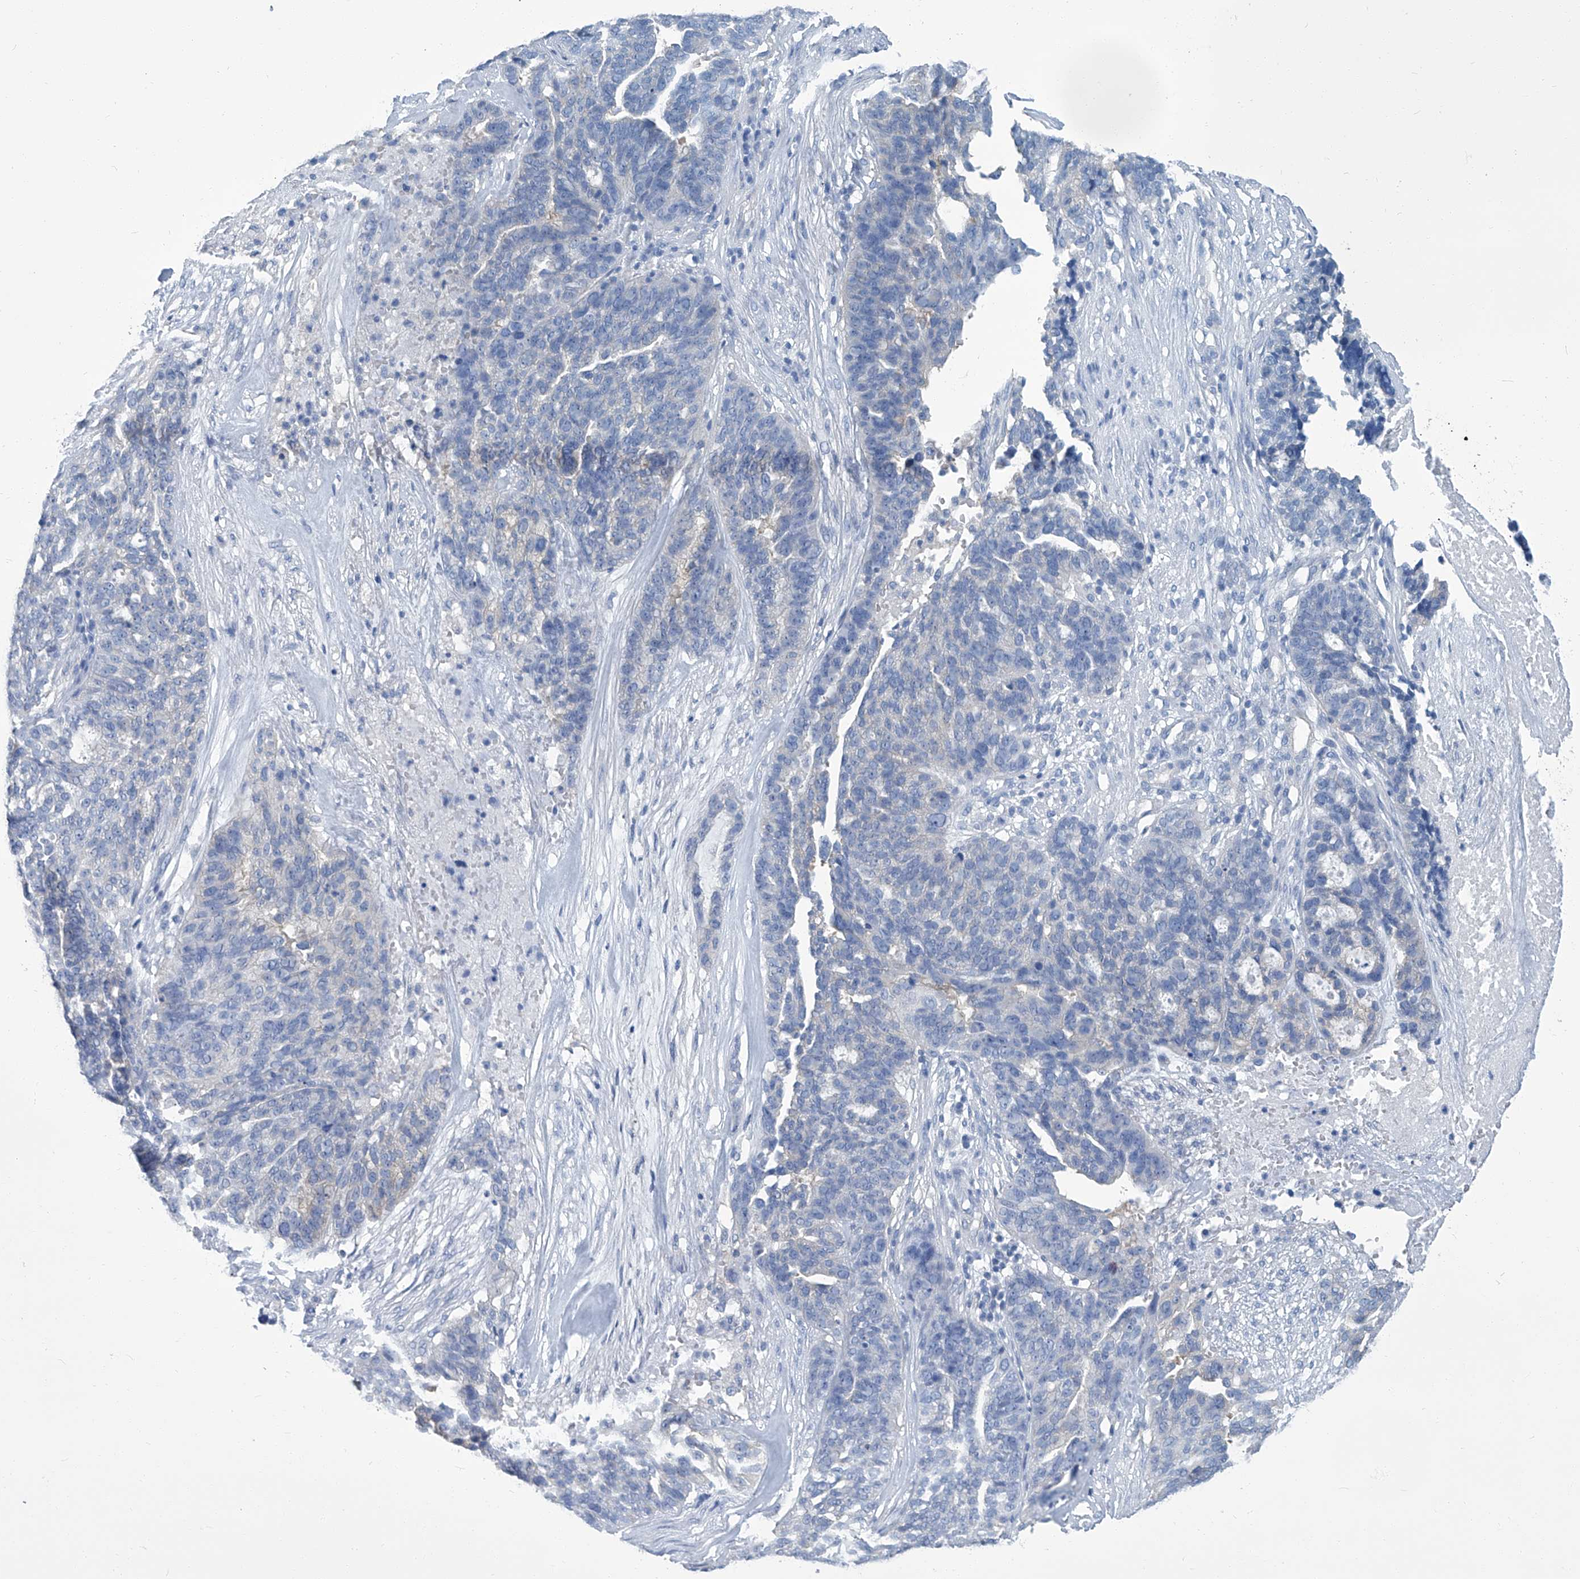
{"staining": {"intensity": "negative", "quantity": "none", "location": "none"}, "tissue": "ovarian cancer", "cell_type": "Tumor cells", "image_type": "cancer", "snomed": [{"axis": "morphology", "description": "Cystadenocarcinoma, serous, NOS"}, {"axis": "topography", "description": "Ovary"}], "caption": "Immunohistochemistry (IHC) image of human ovarian cancer (serous cystadenocarcinoma) stained for a protein (brown), which displays no staining in tumor cells.", "gene": "PFKL", "patient": {"sex": "female", "age": 59}}